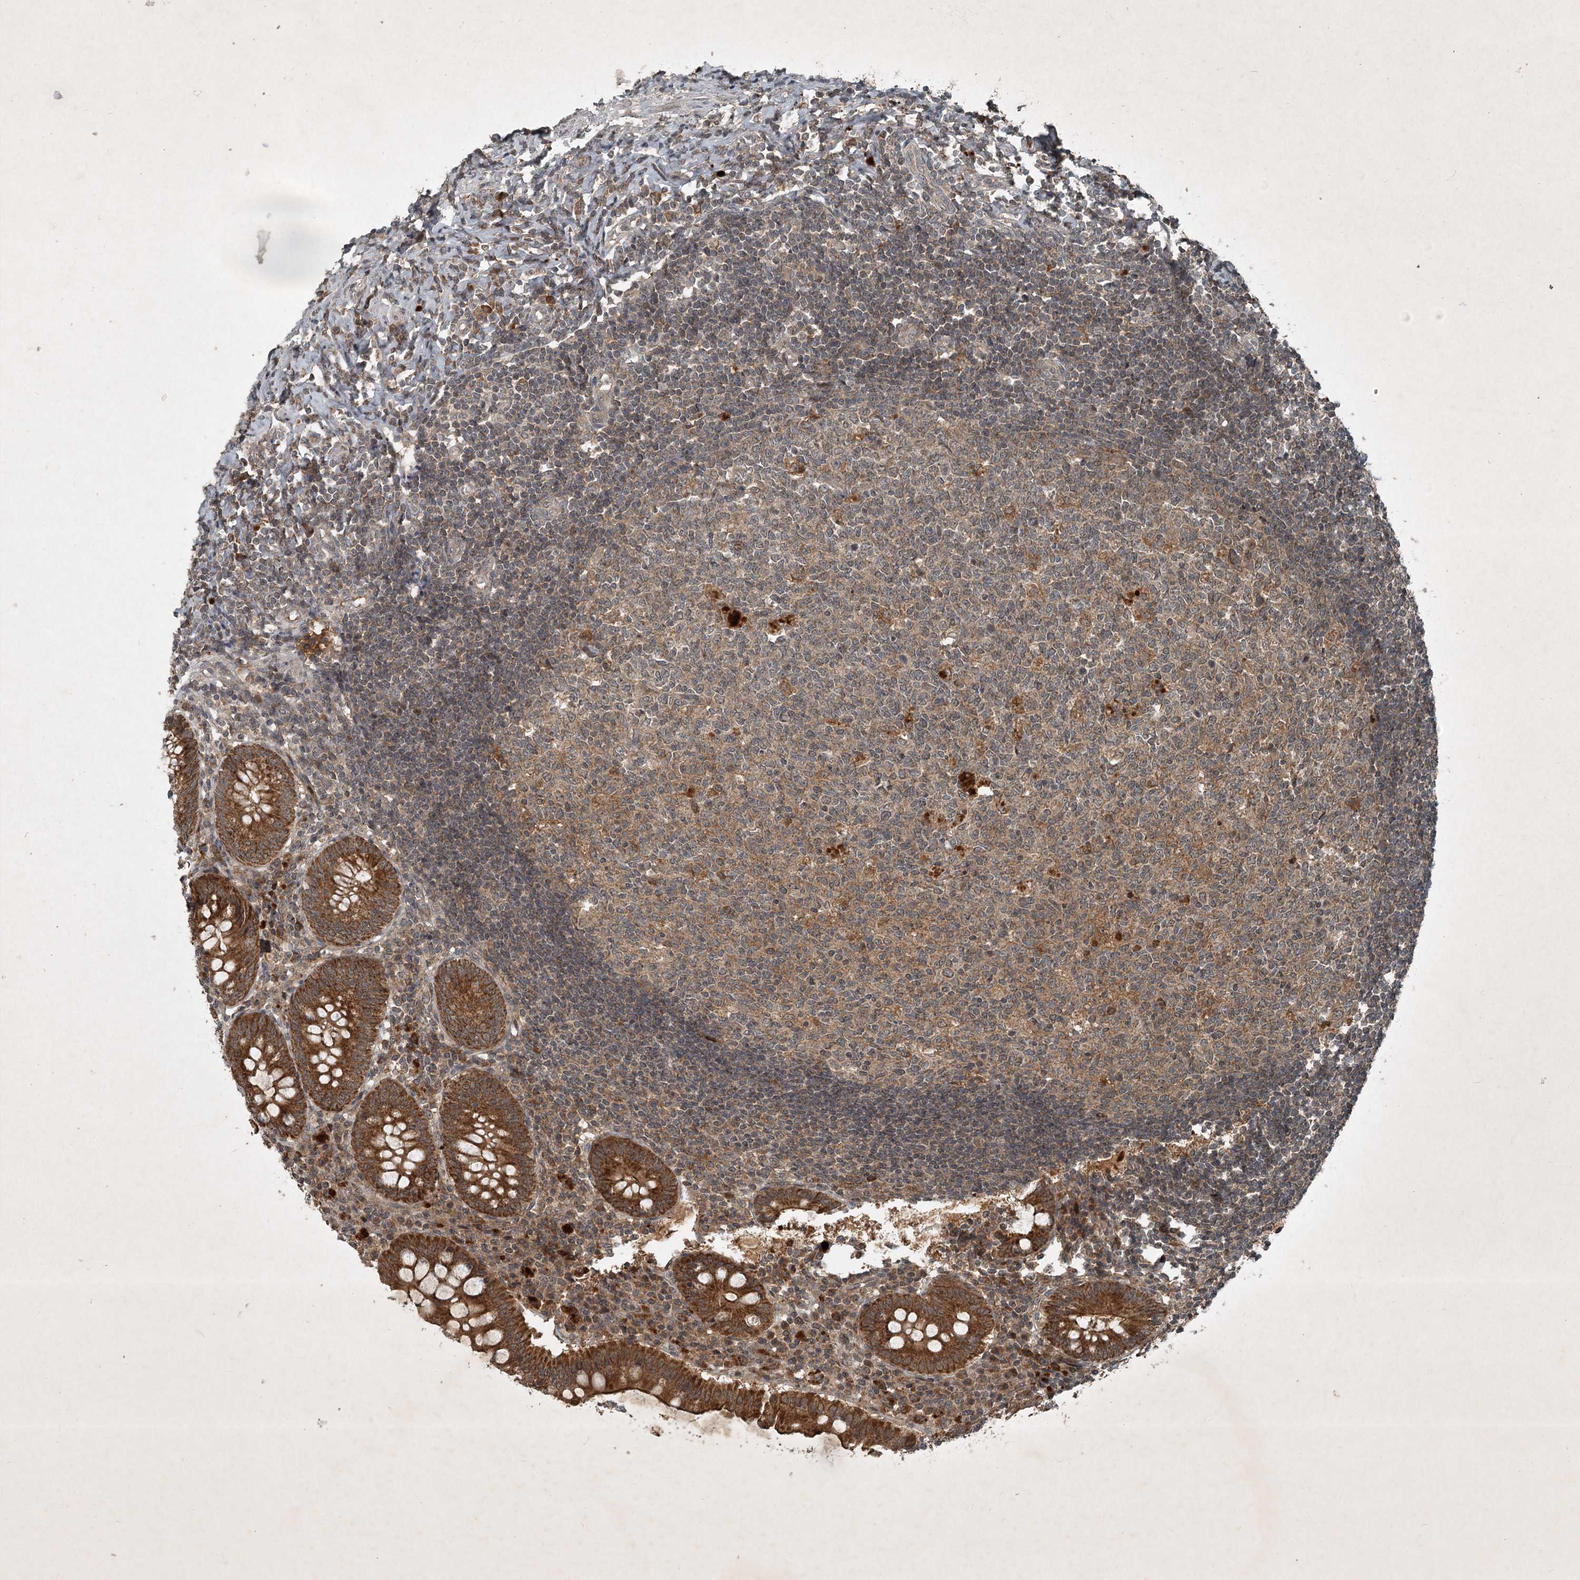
{"staining": {"intensity": "strong", "quantity": ">75%", "location": "cytoplasmic/membranous"}, "tissue": "appendix", "cell_type": "Glandular cells", "image_type": "normal", "snomed": [{"axis": "morphology", "description": "Normal tissue, NOS"}, {"axis": "topography", "description": "Appendix"}], "caption": "This micrograph reveals immunohistochemistry (IHC) staining of unremarkable human appendix, with high strong cytoplasmic/membranous staining in about >75% of glandular cells.", "gene": "UNC93A", "patient": {"sex": "female", "age": 54}}